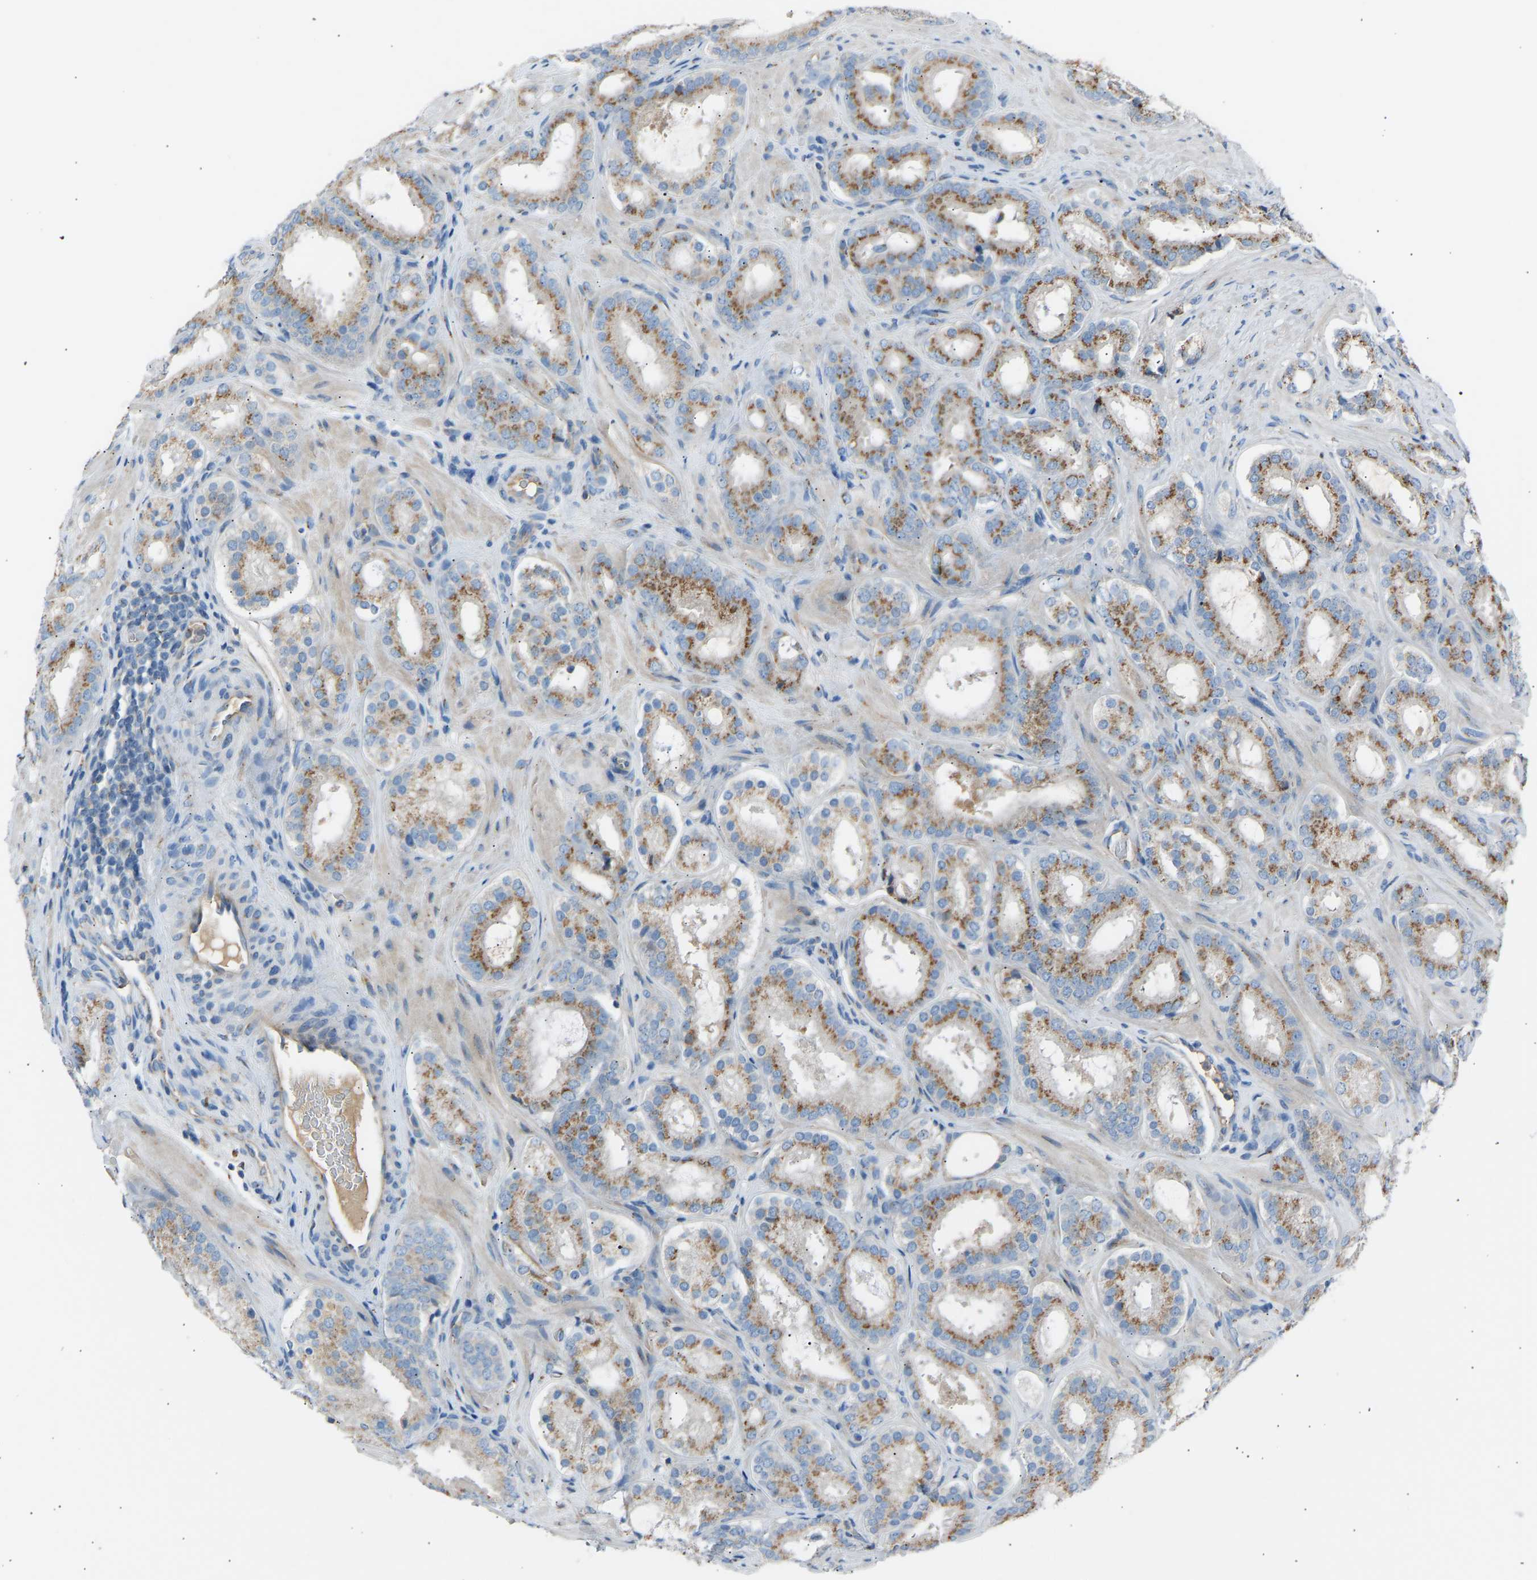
{"staining": {"intensity": "moderate", "quantity": ">75%", "location": "cytoplasmic/membranous"}, "tissue": "prostate cancer", "cell_type": "Tumor cells", "image_type": "cancer", "snomed": [{"axis": "morphology", "description": "Adenocarcinoma, Low grade"}, {"axis": "topography", "description": "Prostate"}], "caption": "Tumor cells display medium levels of moderate cytoplasmic/membranous positivity in approximately >75% of cells in prostate adenocarcinoma (low-grade). (IHC, brightfield microscopy, high magnification).", "gene": "CYREN", "patient": {"sex": "male", "age": 69}}